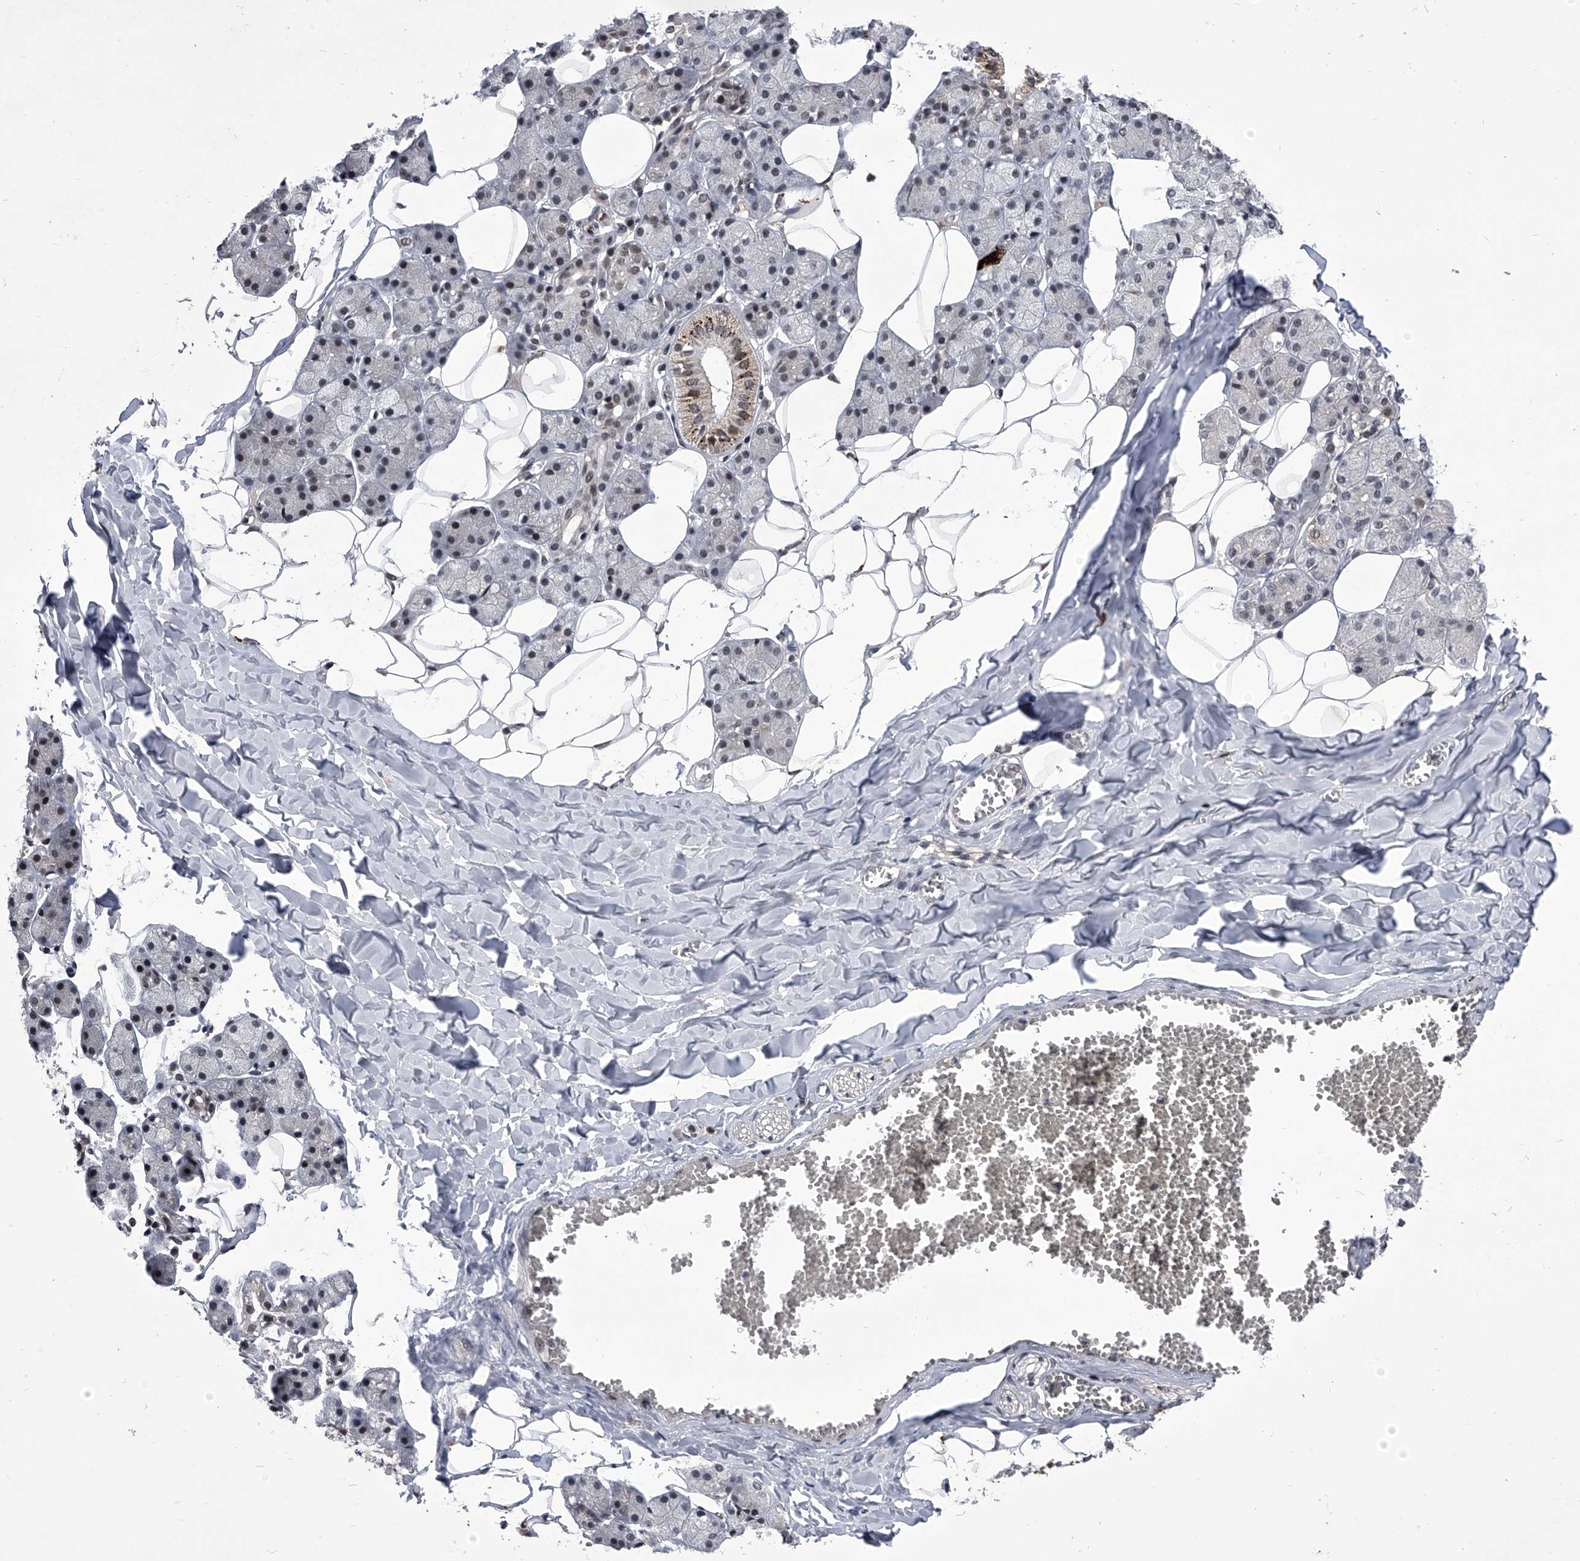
{"staining": {"intensity": "strong", "quantity": "<25%", "location": "cytoplasmic/membranous"}, "tissue": "salivary gland", "cell_type": "Glandular cells", "image_type": "normal", "snomed": [{"axis": "morphology", "description": "Normal tissue, NOS"}, {"axis": "topography", "description": "Salivary gland"}], "caption": "Protein analysis of normal salivary gland exhibits strong cytoplasmic/membranous positivity in approximately <25% of glandular cells.", "gene": "CMTR1", "patient": {"sex": "female", "age": 33}}